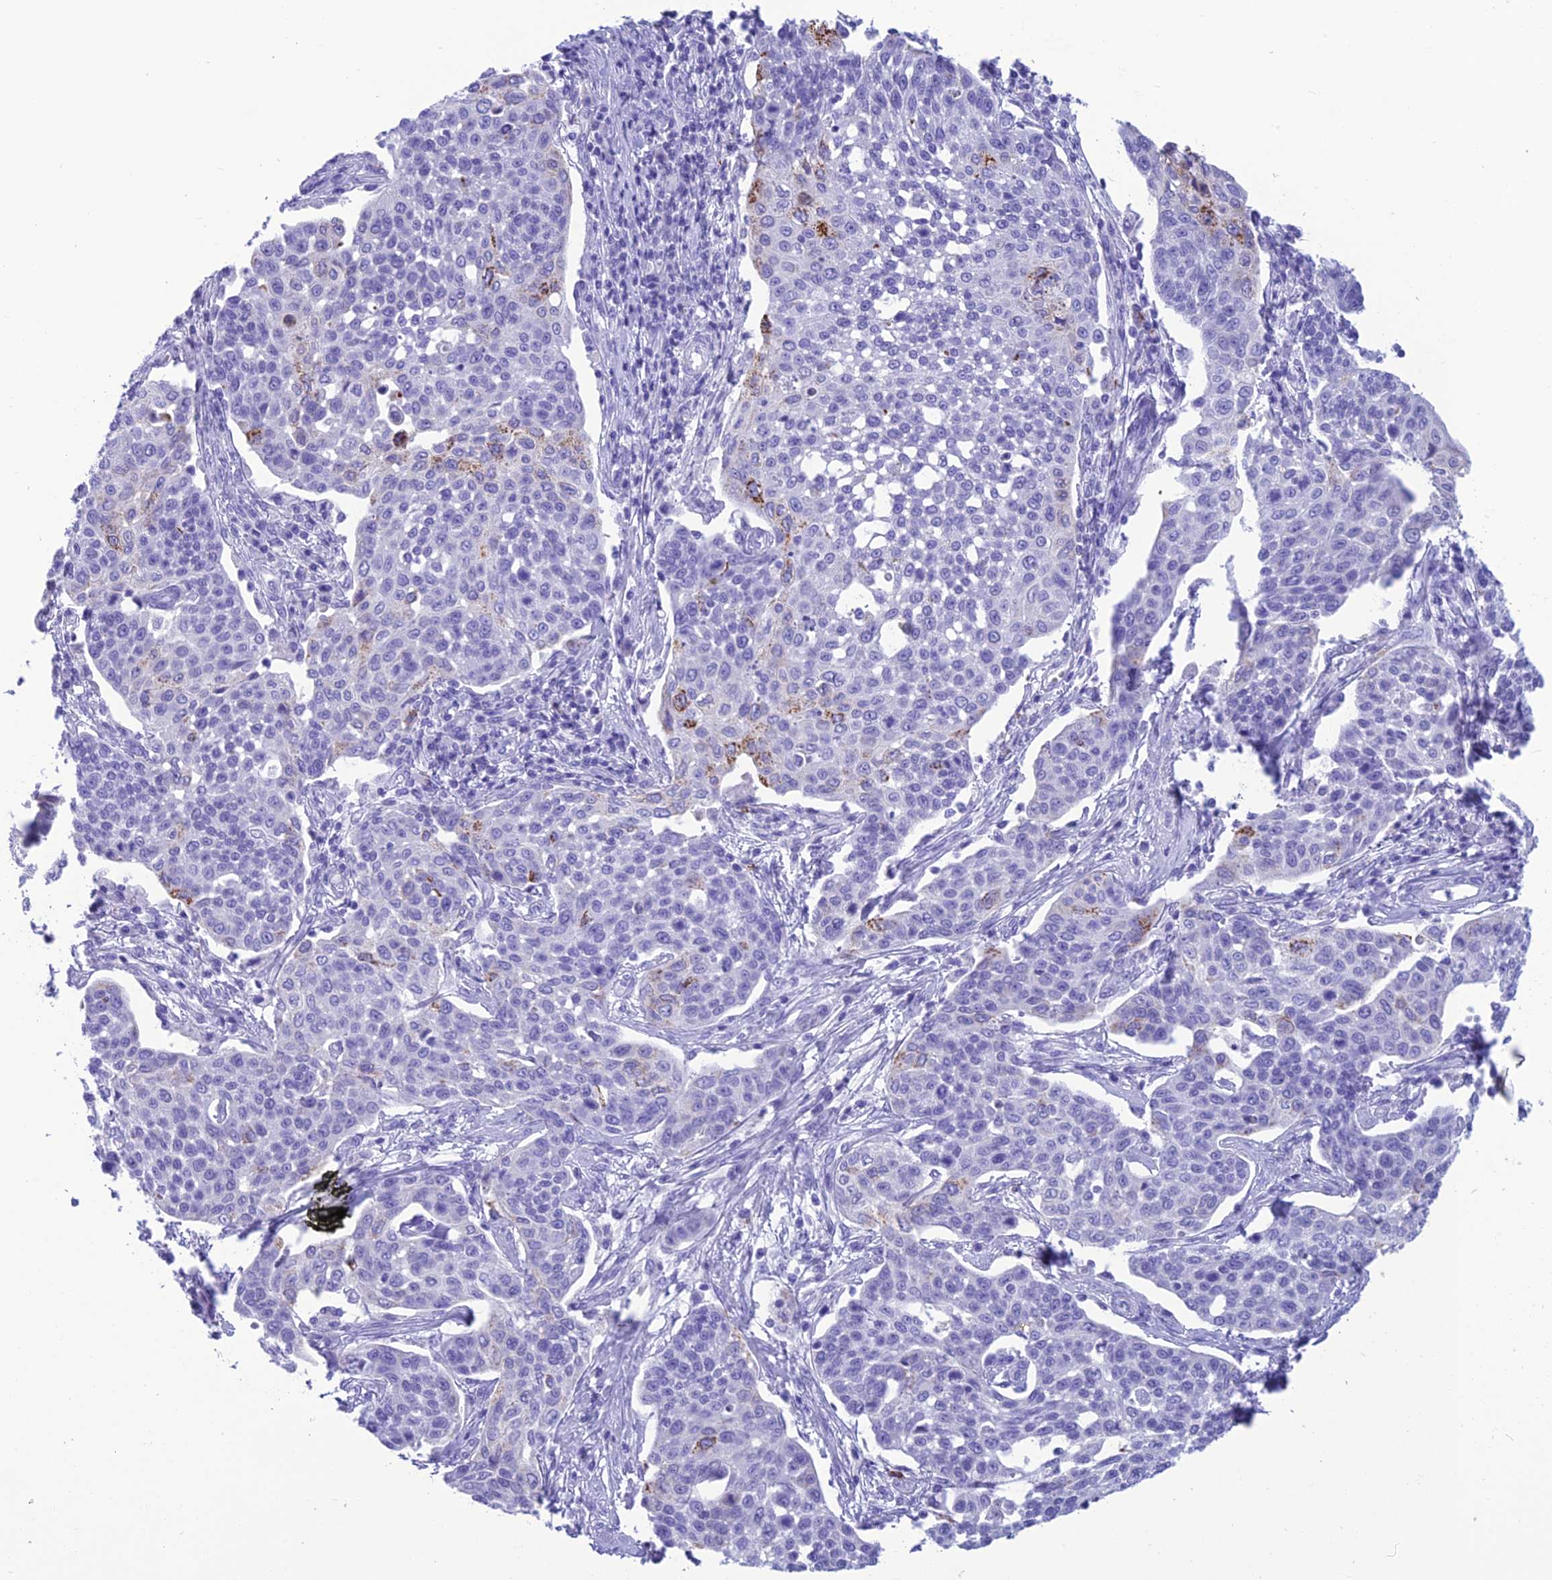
{"staining": {"intensity": "moderate", "quantity": "<25%", "location": "cytoplasmic/membranous"}, "tissue": "cervical cancer", "cell_type": "Tumor cells", "image_type": "cancer", "snomed": [{"axis": "morphology", "description": "Squamous cell carcinoma, NOS"}, {"axis": "topography", "description": "Cervix"}], "caption": "IHC (DAB) staining of human squamous cell carcinoma (cervical) demonstrates moderate cytoplasmic/membranous protein expression in approximately <25% of tumor cells.", "gene": "TRAM1L1", "patient": {"sex": "female", "age": 34}}